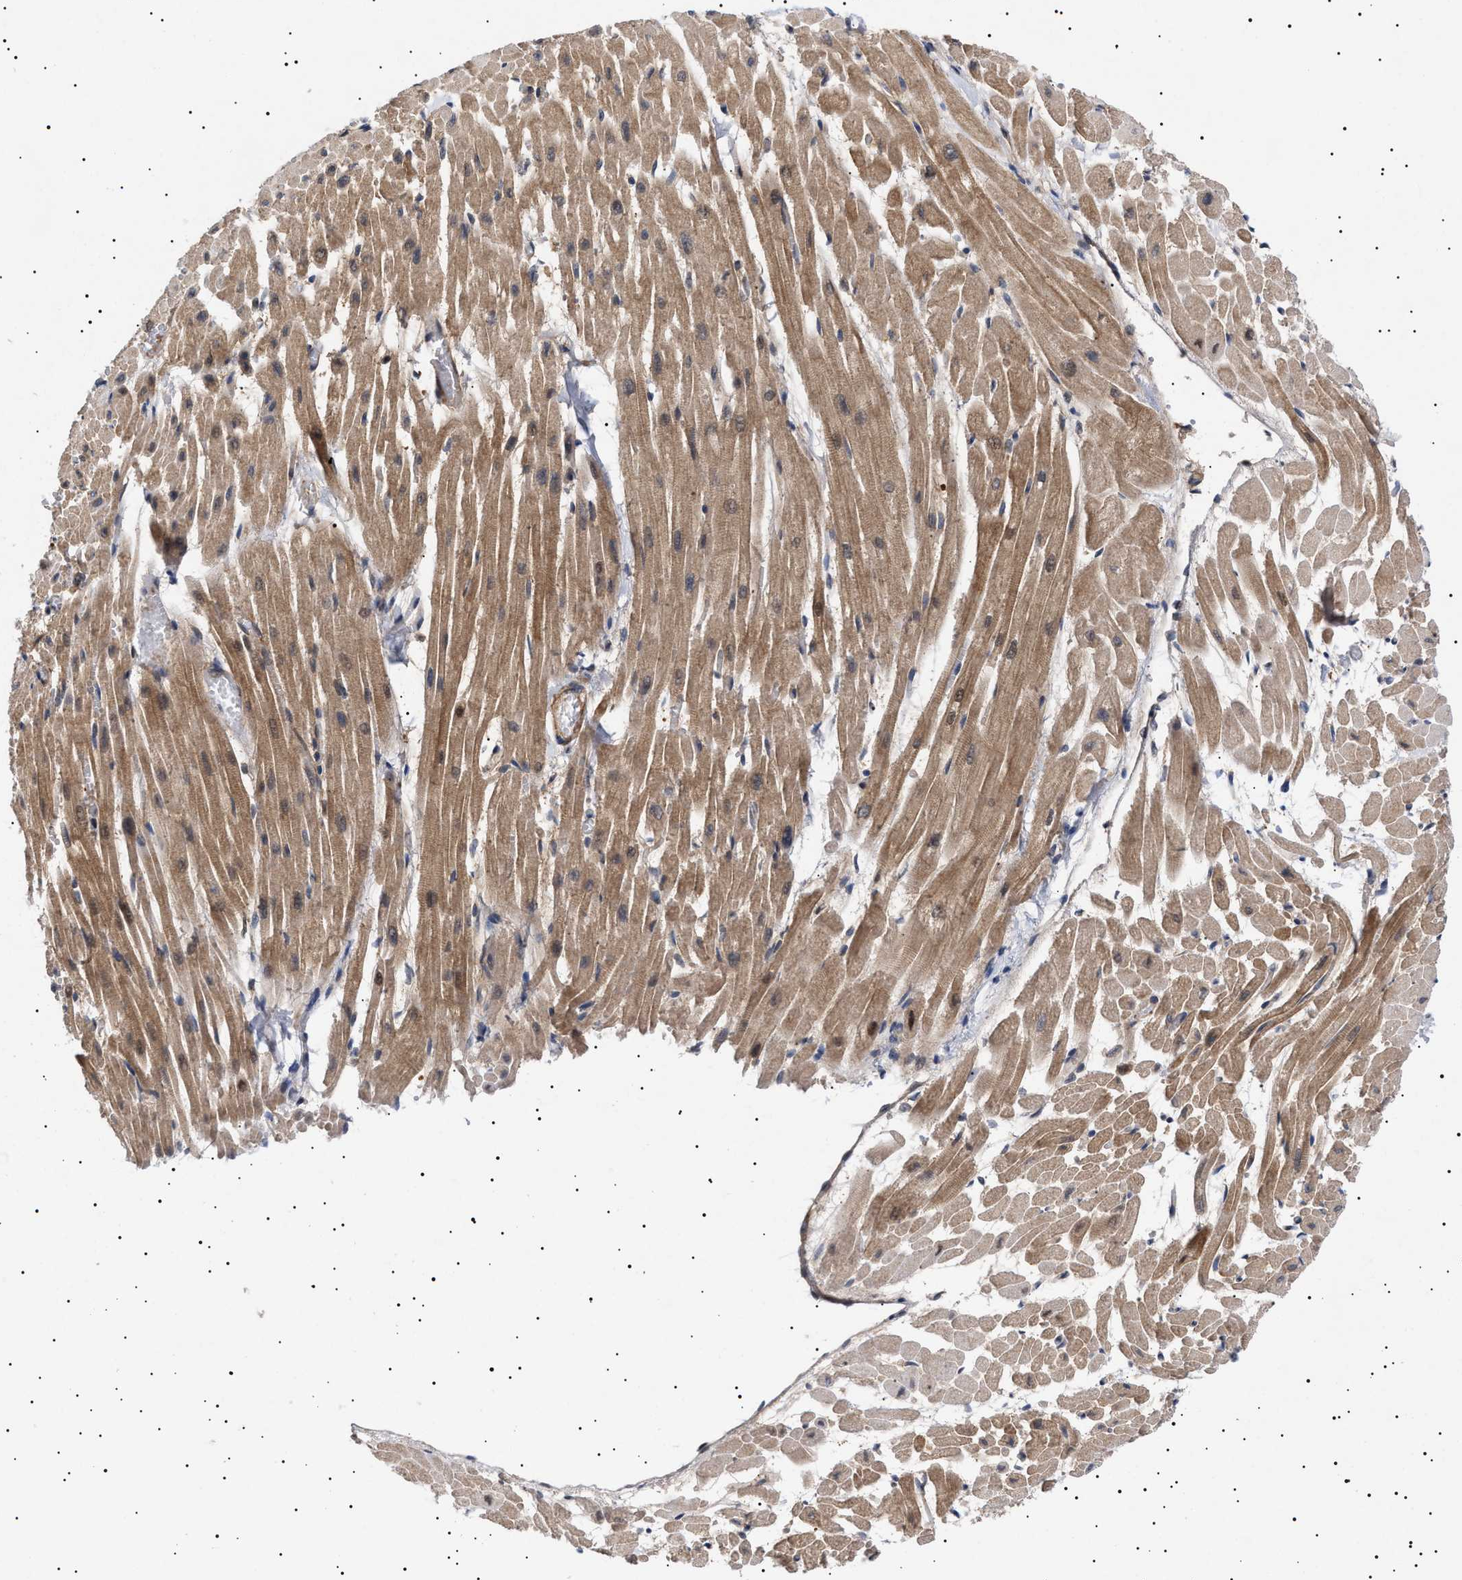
{"staining": {"intensity": "moderate", "quantity": ">75%", "location": "cytoplasmic/membranous"}, "tissue": "heart muscle", "cell_type": "Cardiomyocytes", "image_type": "normal", "snomed": [{"axis": "morphology", "description": "Normal tissue, NOS"}, {"axis": "topography", "description": "Heart"}], "caption": "Immunohistochemistry (IHC) staining of unremarkable heart muscle, which displays medium levels of moderate cytoplasmic/membranous positivity in about >75% of cardiomyocytes indicating moderate cytoplasmic/membranous protein positivity. The staining was performed using DAB (brown) for protein detection and nuclei were counterstained in hematoxylin (blue).", "gene": "NPLOC4", "patient": {"sex": "male", "age": 45}}